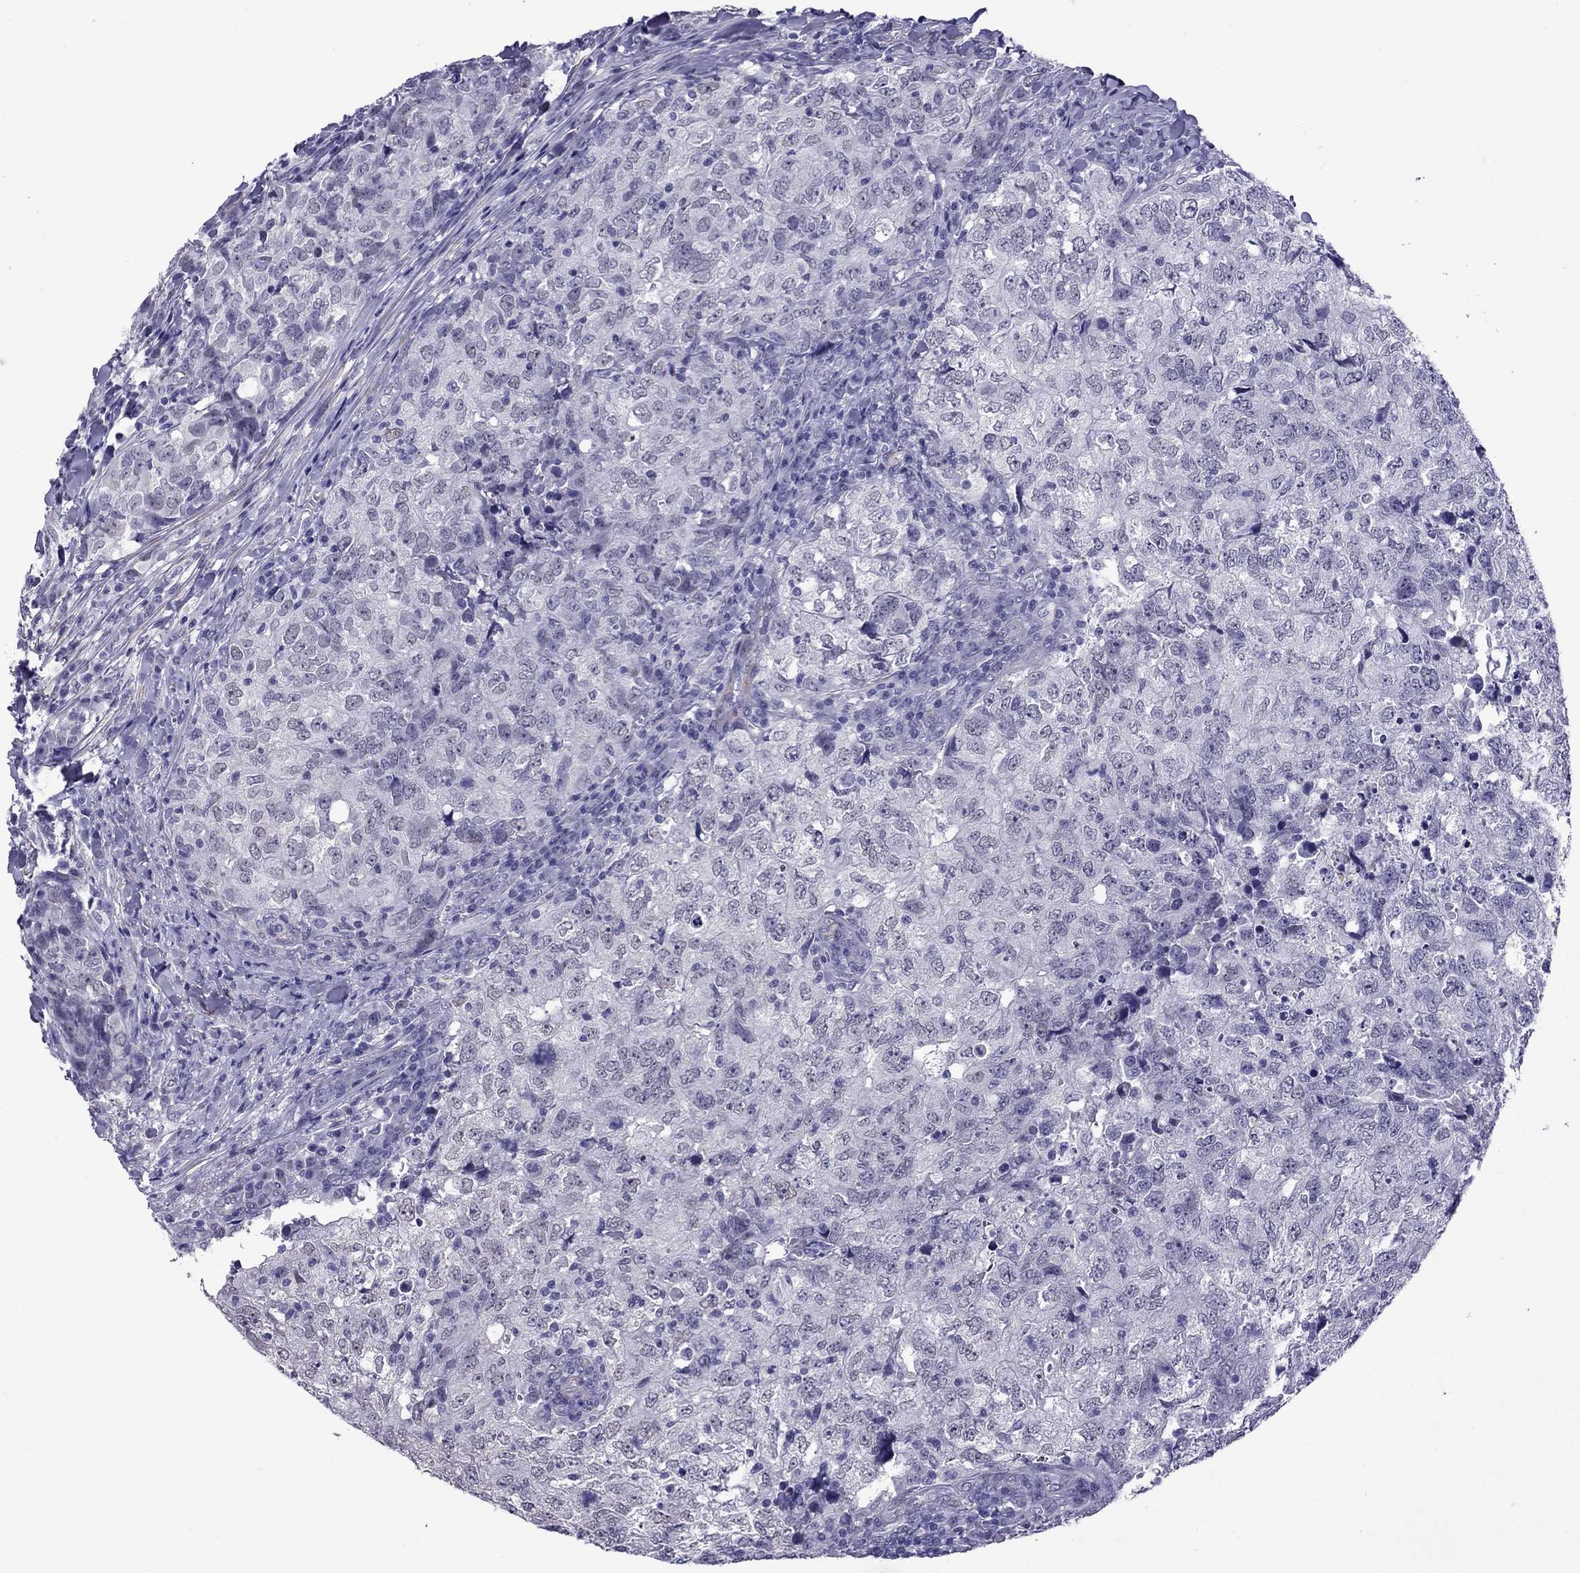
{"staining": {"intensity": "negative", "quantity": "none", "location": "none"}, "tissue": "breast cancer", "cell_type": "Tumor cells", "image_type": "cancer", "snomed": [{"axis": "morphology", "description": "Duct carcinoma"}, {"axis": "topography", "description": "Breast"}], "caption": "Immunohistochemical staining of human breast invasive ductal carcinoma reveals no significant positivity in tumor cells.", "gene": "CHRNA5", "patient": {"sex": "female", "age": 30}}